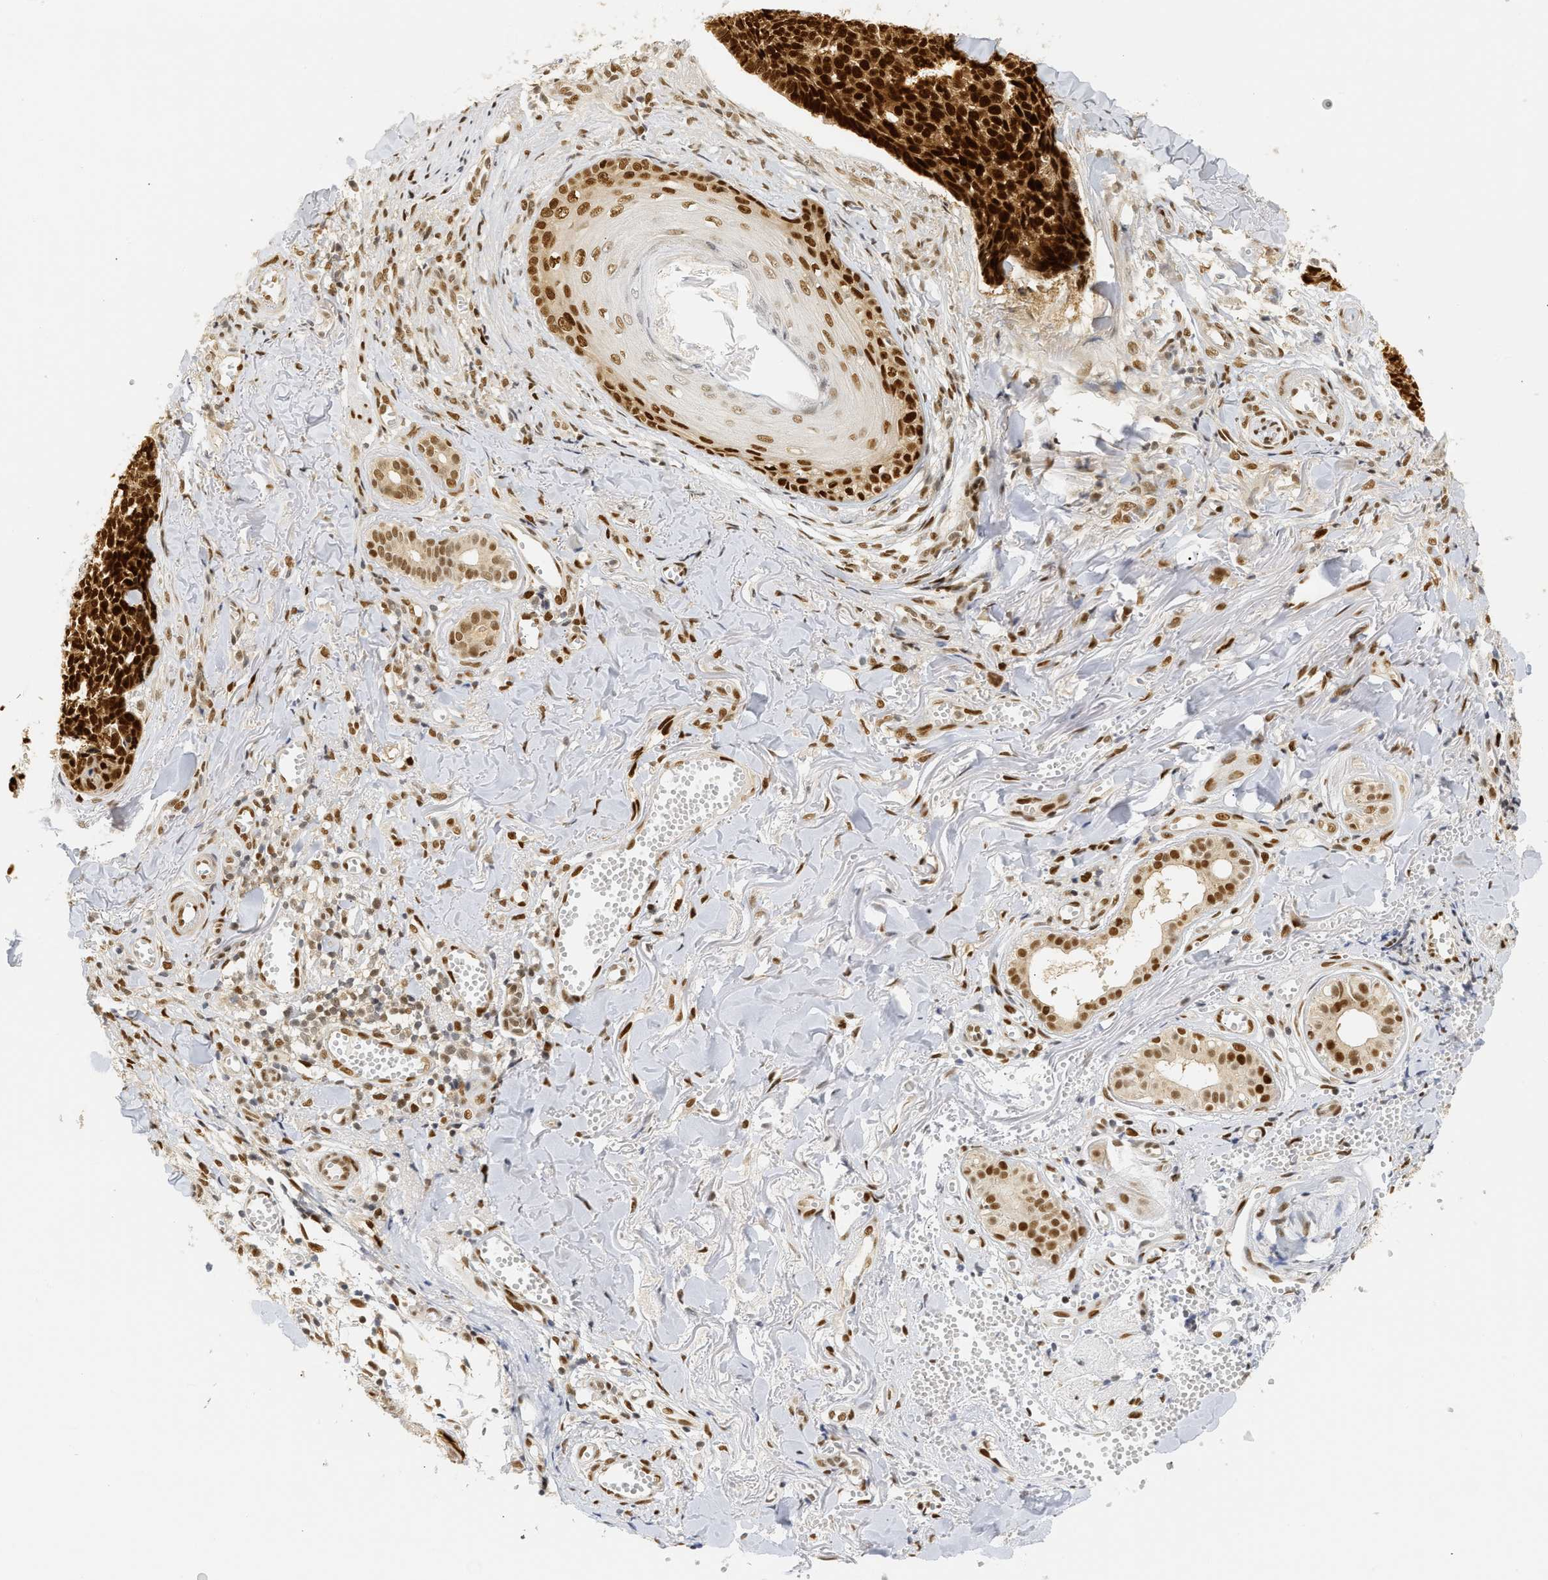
{"staining": {"intensity": "strong", "quantity": ">75%", "location": "nuclear"}, "tissue": "skin cancer", "cell_type": "Tumor cells", "image_type": "cancer", "snomed": [{"axis": "morphology", "description": "Basal cell carcinoma"}, {"axis": "topography", "description": "Skin"}], "caption": "Strong nuclear protein expression is appreciated in approximately >75% of tumor cells in basal cell carcinoma (skin).", "gene": "SSBP2", "patient": {"sex": "male", "age": 84}}